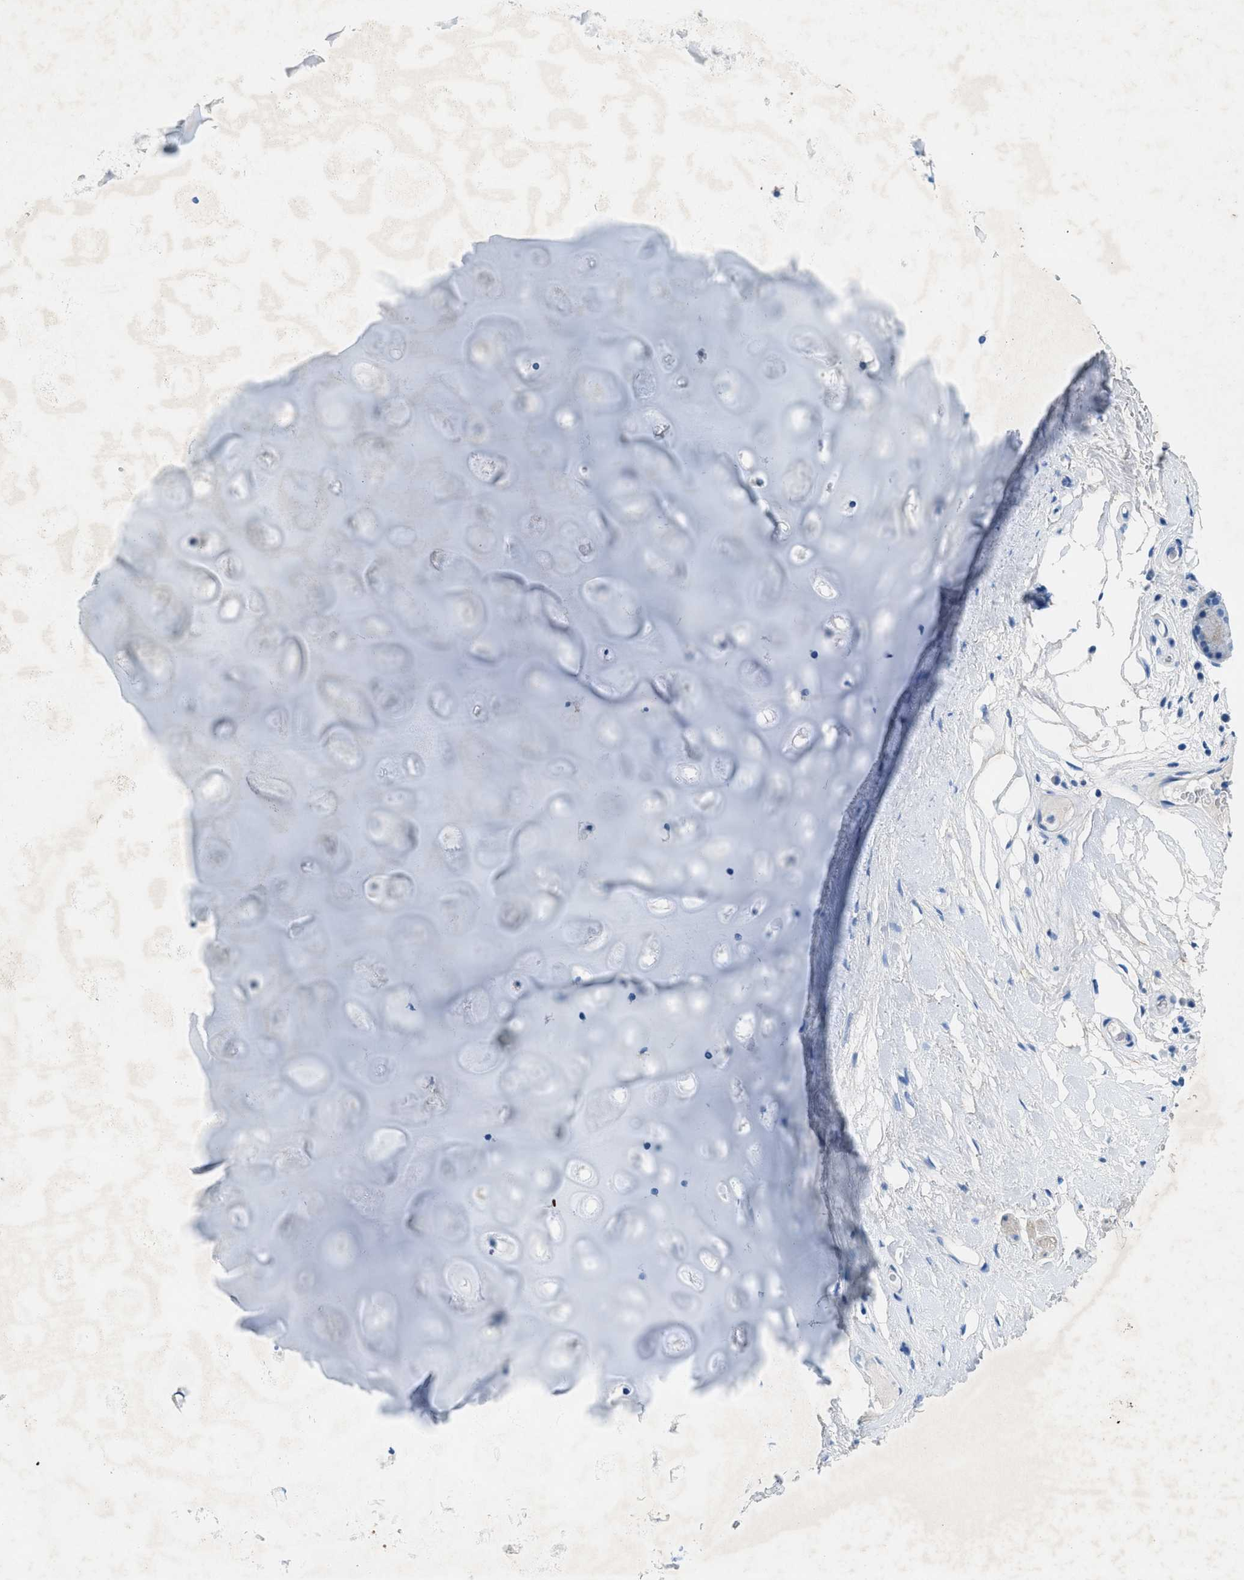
{"staining": {"intensity": "negative", "quantity": "none", "location": "none"}, "tissue": "bronchus", "cell_type": "Respiratory epithelial cells", "image_type": "normal", "snomed": [{"axis": "morphology", "description": "Normal tissue, NOS"}, {"axis": "topography", "description": "Cartilage tissue"}], "caption": "The image shows no significant positivity in respiratory epithelial cells of bronchus. (DAB (3,3'-diaminobenzidine) immunohistochemistry, high magnification).", "gene": "GALNT17", "patient": {"sex": "female", "age": 63}}